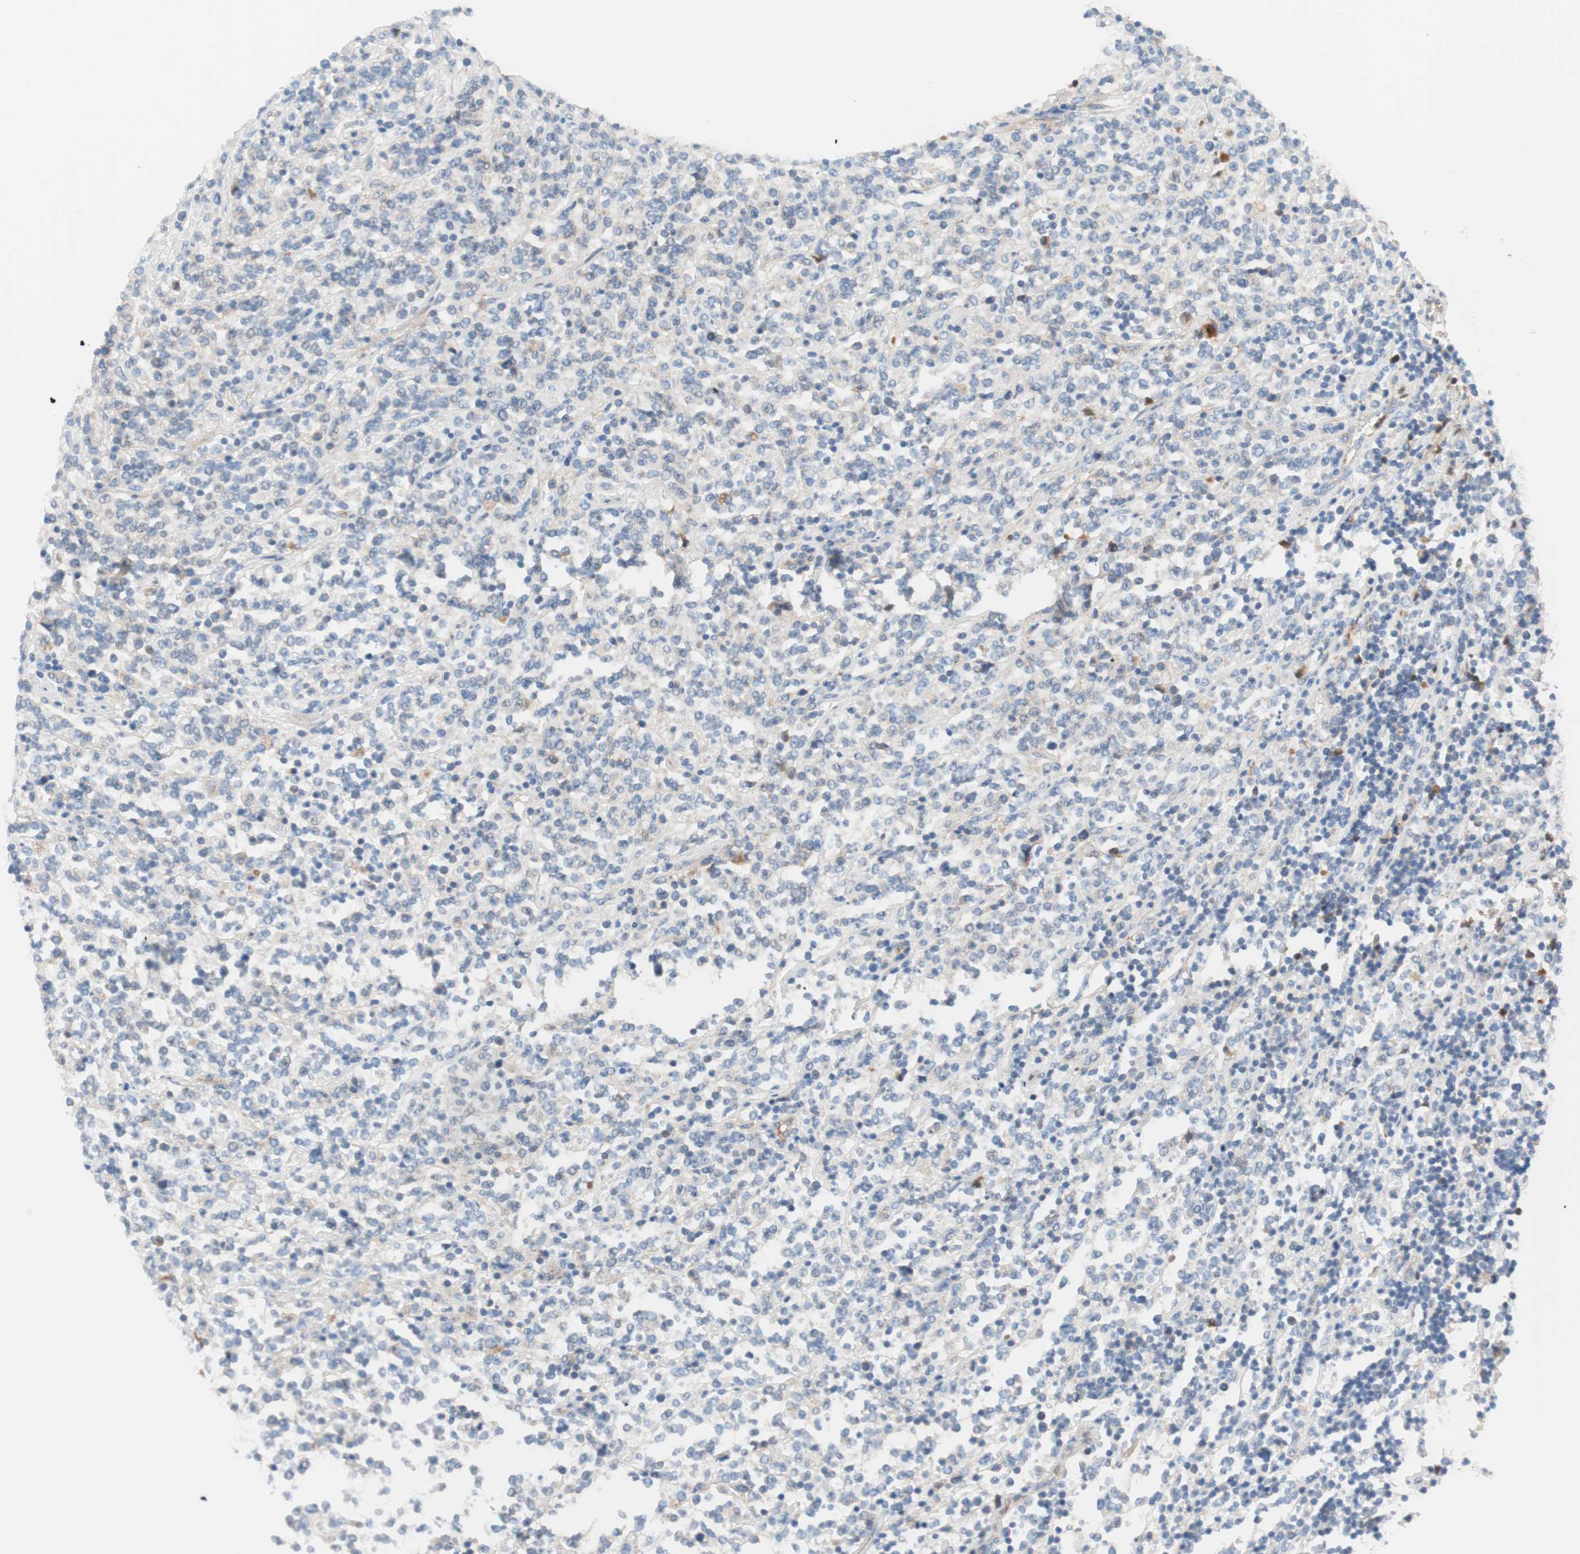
{"staining": {"intensity": "negative", "quantity": "none", "location": "none"}, "tissue": "lymphoma", "cell_type": "Tumor cells", "image_type": "cancer", "snomed": [{"axis": "morphology", "description": "Malignant lymphoma, non-Hodgkin's type, High grade"}, {"axis": "topography", "description": "Soft tissue"}], "caption": "The immunohistochemistry (IHC) photomicrograph has no significant staining in tumor cells of high-grade malignant lymphoma, non-Hodgkin's type tissue. The staining is performed using DAB (3,3'-diaminobenzidine) brown chromogen with nuclei counter-stained in using hematoxylin.", "gene": "RBP4", "patient": {"sex": "male", "age": 18}}